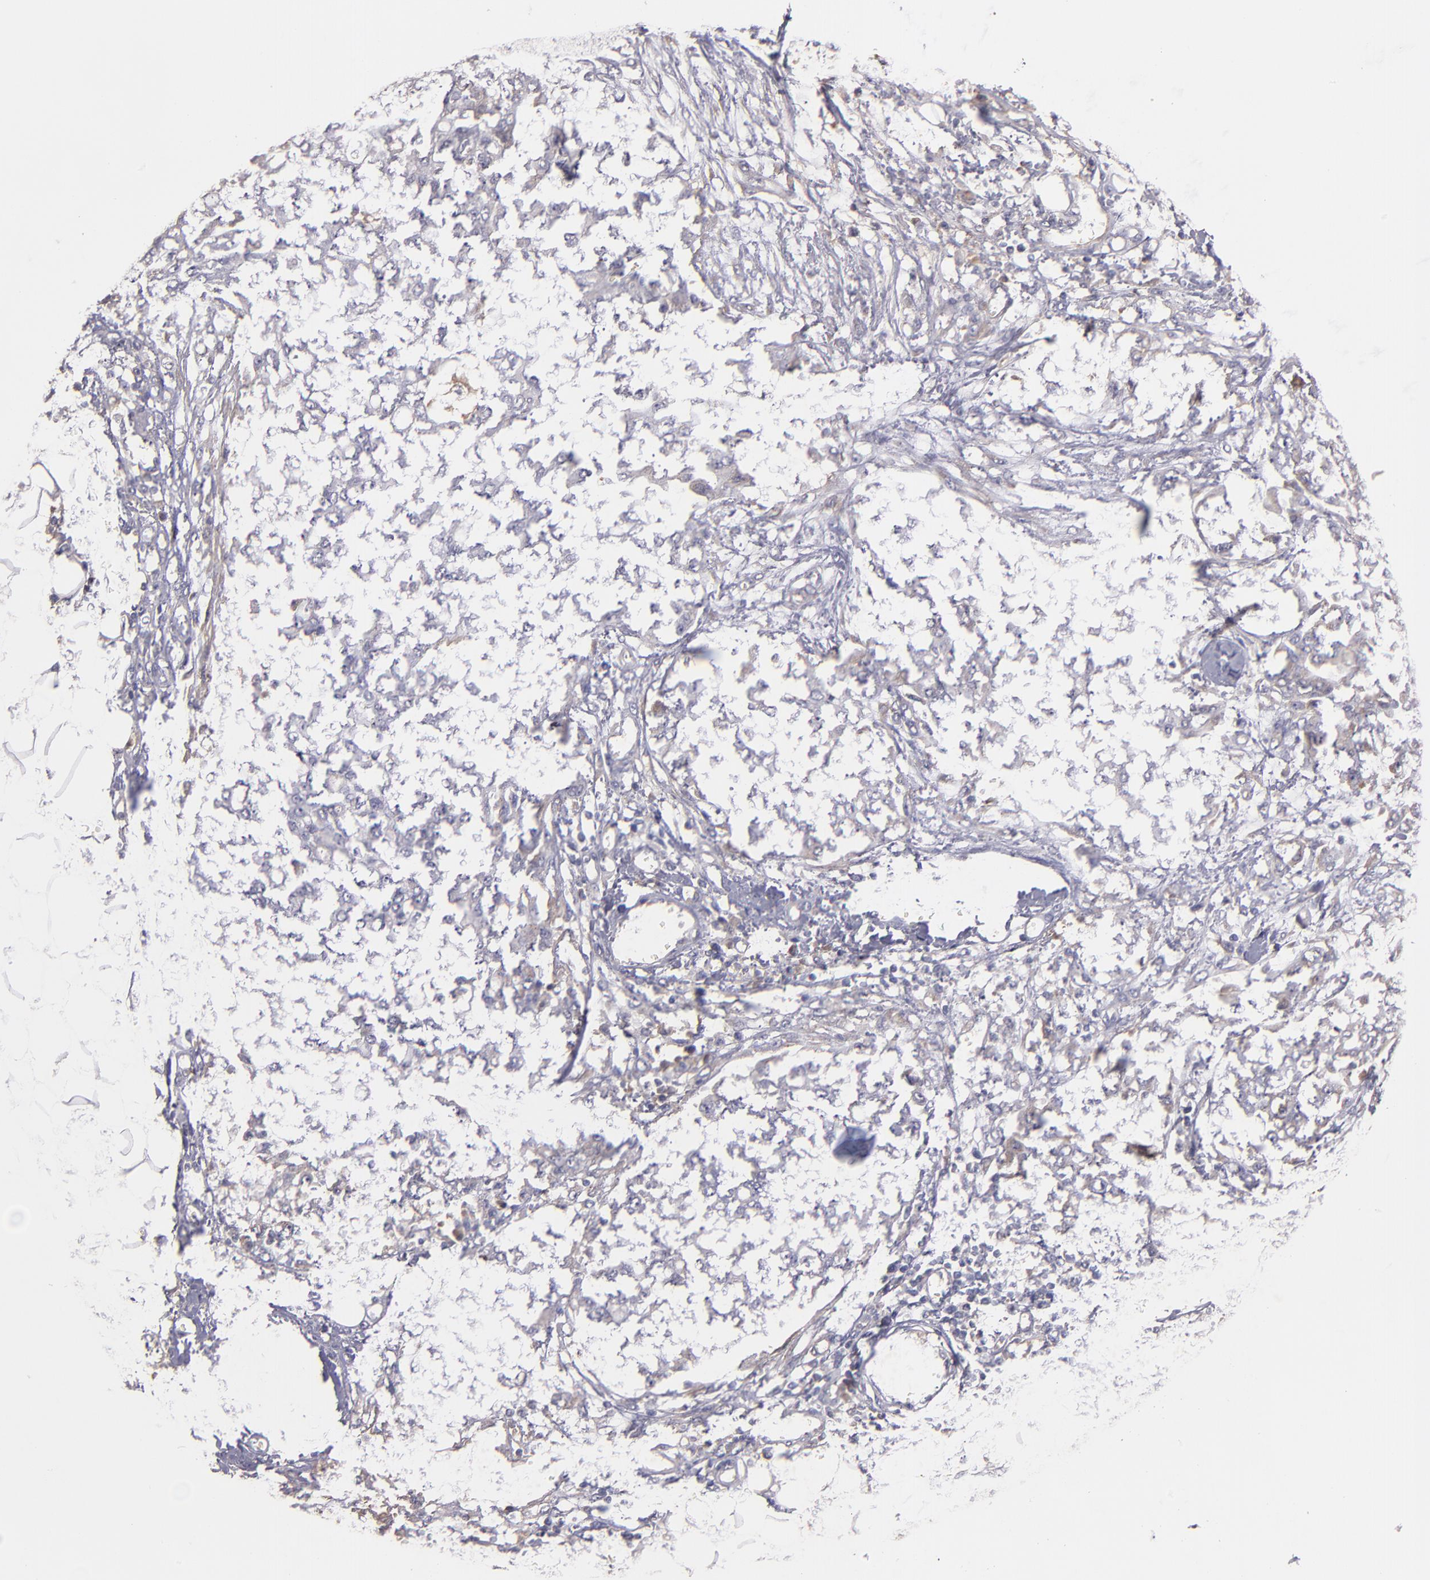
{"staining": {"intensity": "weak", "quantity": ">75%", "location": "cytoplasmic/membranous"}, "tissue": "ovarian cancer", "cell_type": "Tumor cells", "image_type": "cancer", "snomed": [{"axis": "morphology", "description": "Cystadenocarcinoma, serous, NOS"}, {"axis": "topography", "description": "Soft tissue"}, {"axis": "topography", "description": "Ovary"}], "caption": "This histopathology image shows immunohistochemistry (IHC) staining of human ovarian serous cystadenocarcinoma, with low weak cytoplasmic/membranous positivity in about >75% of tumor cells.", "gene": "SERPINC1", "patient": {"sex": "female", "age": 57}}